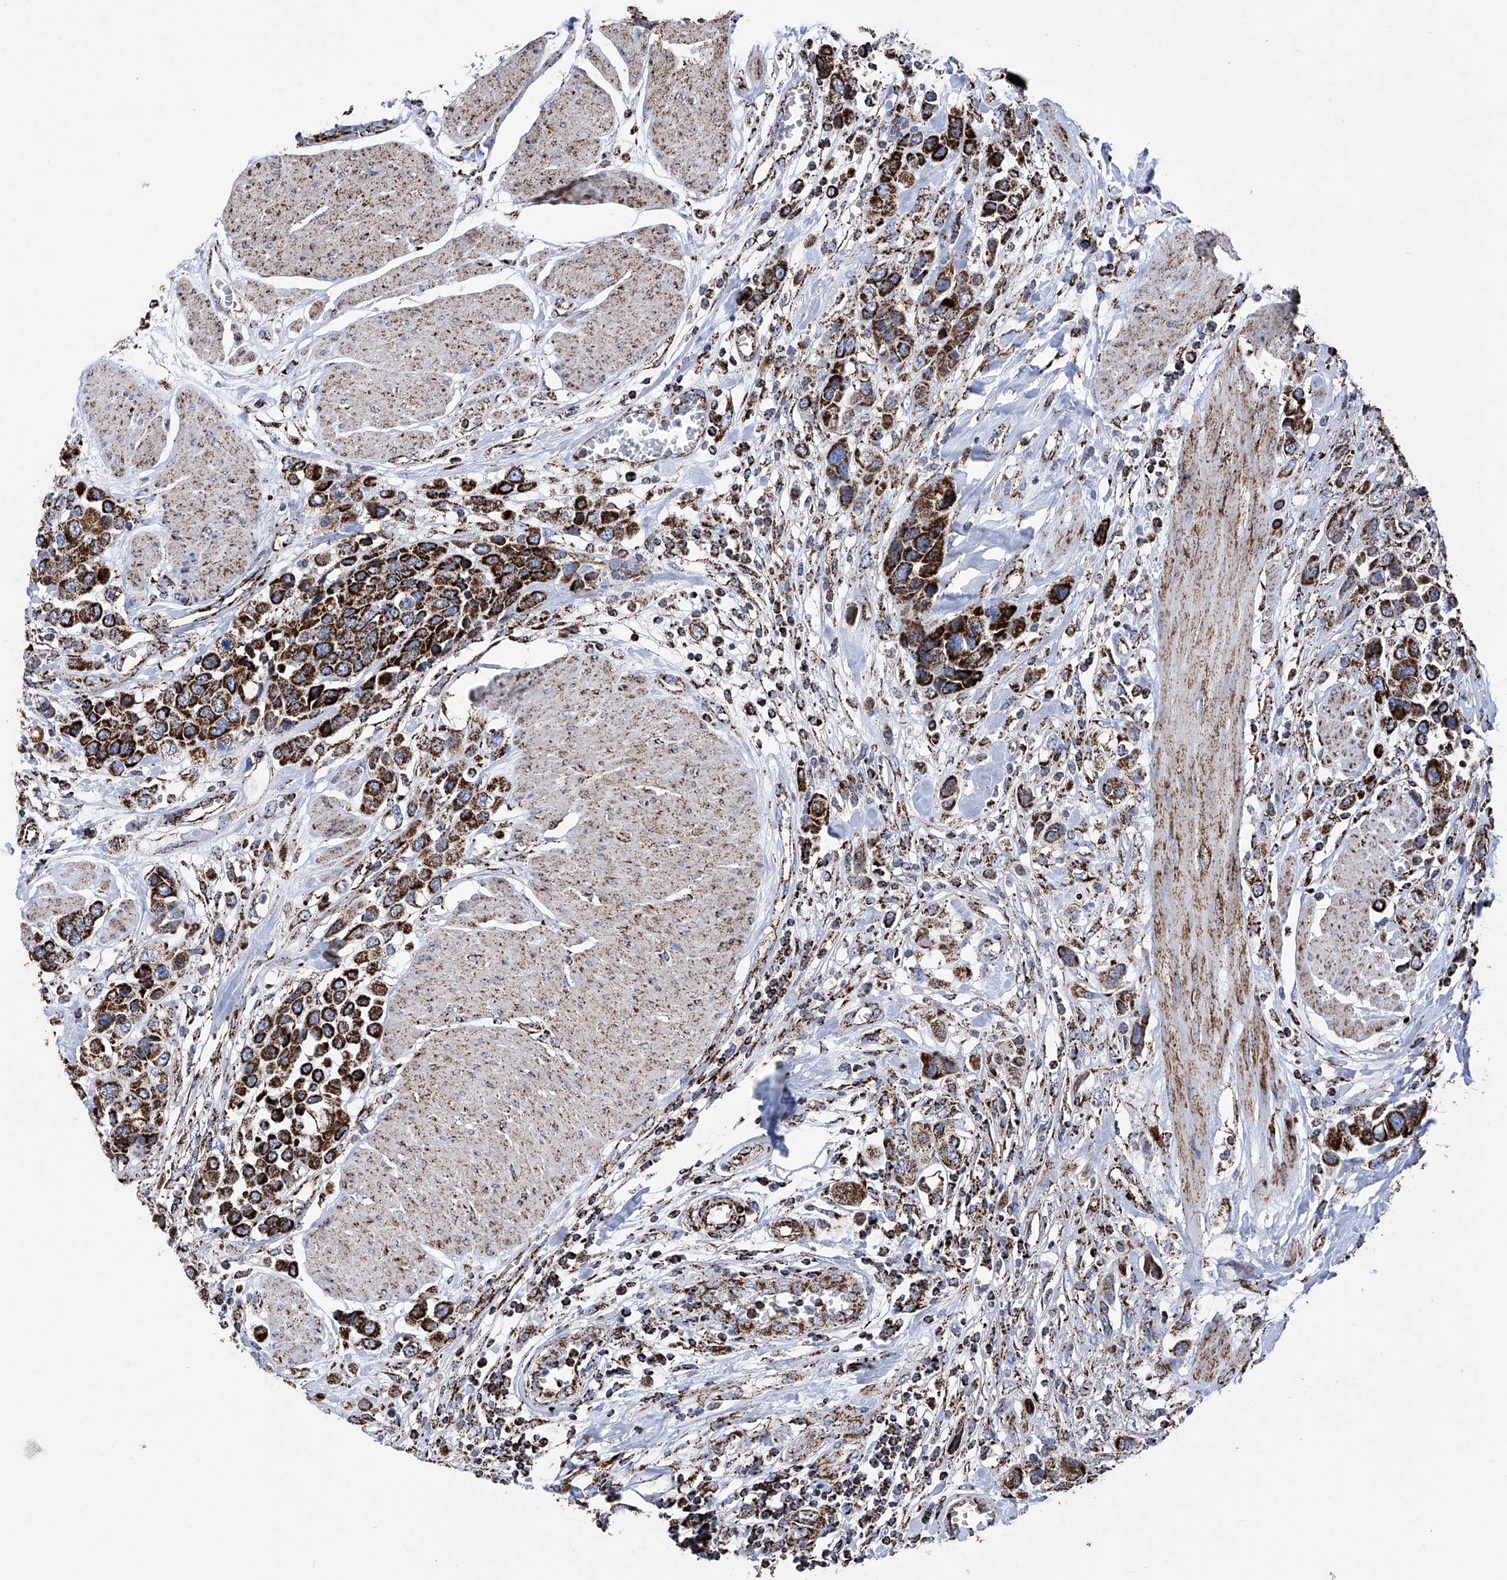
{"staining": {"intensity": "strong", "quantity": ">75%", "location": "cytoplasmic/membranous"}, "tissue": "urothelial cancer", "cell_type": "Tumor cells", "image_type": "cancer", "snomed": [{"axis": "morphology", "description": "Urothelial carcinoma, High grade"}, {"axis": "topography", "description": "Urinary bladder"}], "caption": "Immunohistochemical staining of human urothelial cancer exhibits strong cytoplasmic/membranous protein staining in approximately >75% of tumor cells. Nuclei are stained in blue.", "gene": "ATP5PF", "patient": {"sex": "male", "age": 50}}